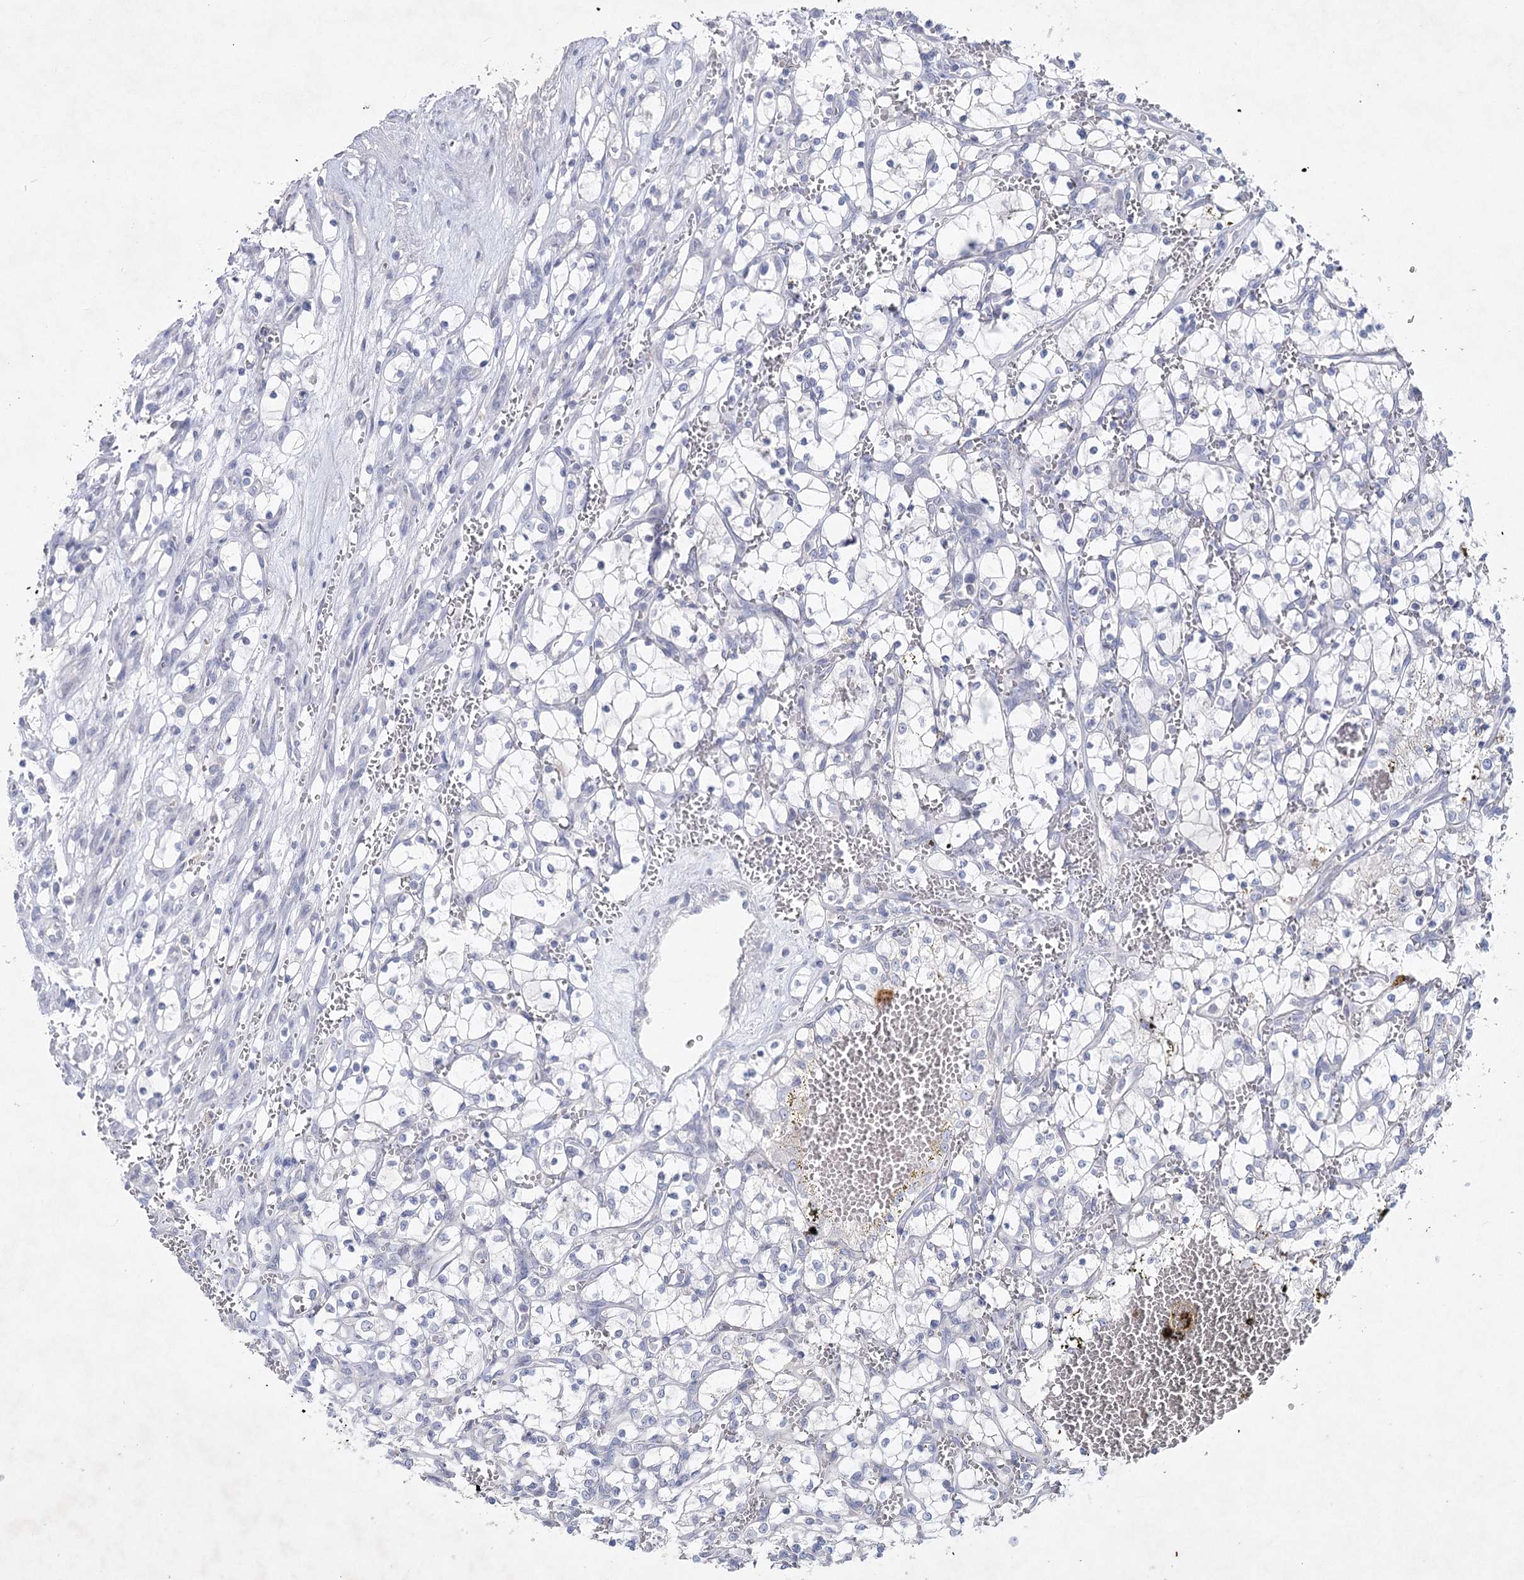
{"staining": {"intensity": "negative", "quantity": "none", "location": "none"}, "tissue": "renal cancer", "cell_type": "Tumor cells", "image_type": "cancer", "snomed": [{"axis": "morphology", "description": "Adenocarcinoma, NOS"}, {"axis": "topography", "description": "Kidney"}], "caption": "A histopathology image of human adenocarcinoma (renal) is negative for staining in tumor cells. (DAB (3,3'-diaminobenzidine) immunohistochemistry (IHC), high magnification).", "gene": "MAP3K13", "patient": {"sex": "female", "age": 69}}